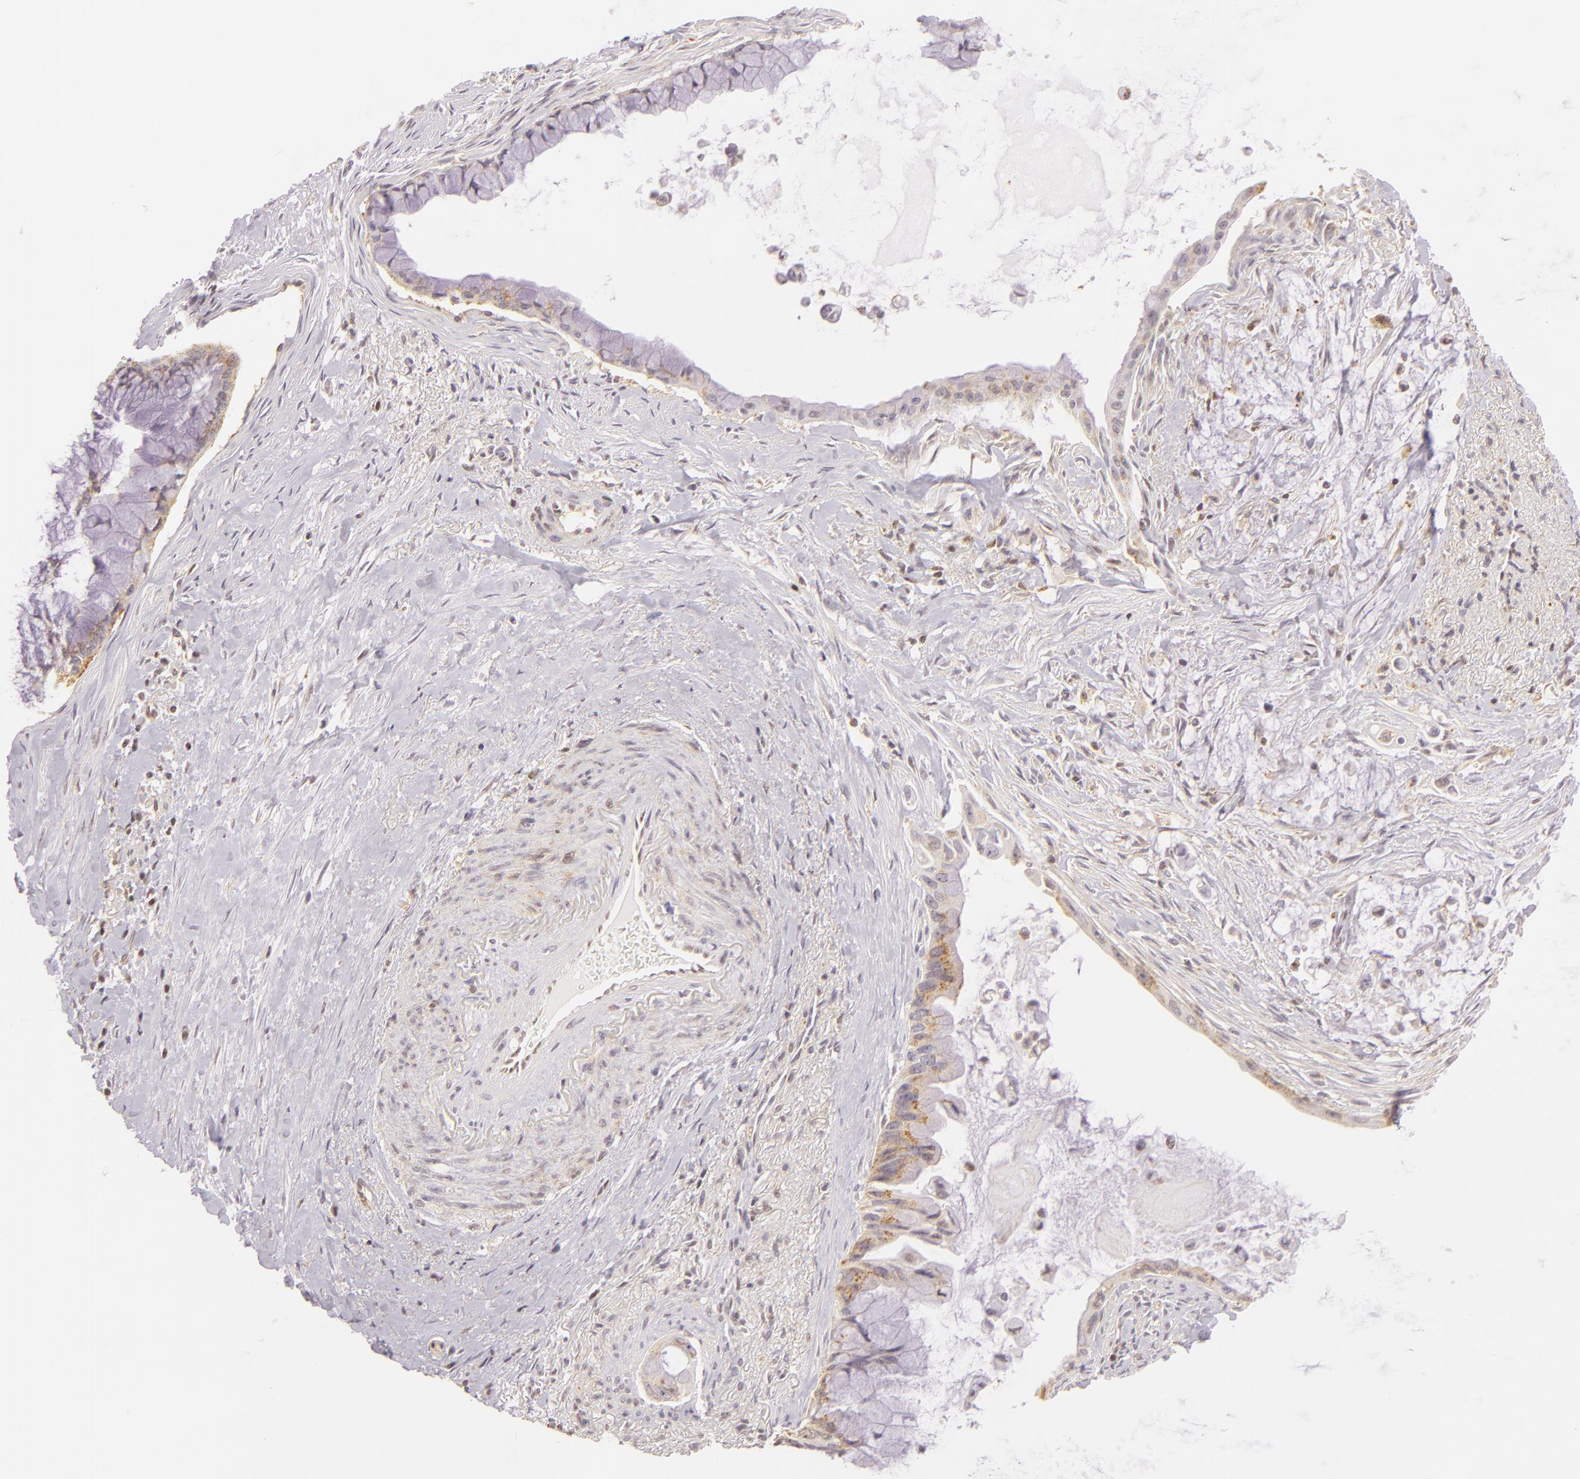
{"staining": {"intensity": "weak", "quantity": "<25%", "location": "cytoplasmic/membranous"}, "tissue": "pancreatic cancer", "cell_type": "Tumor cells", "image_type": "cancer", "snomed": [{"axis": "morphology", "description": "Adenocarcinoma, NOS"}, {"axis": "topography", "description": "Pancreas"}], "caption": "IHC micrograph of human pancreatic adenocarcinoma stained for a protein (brown), which reveals no positivity in tumor cells.", "gene": "IMPDH1", "patient": {"sex": "male", "age": 59}}